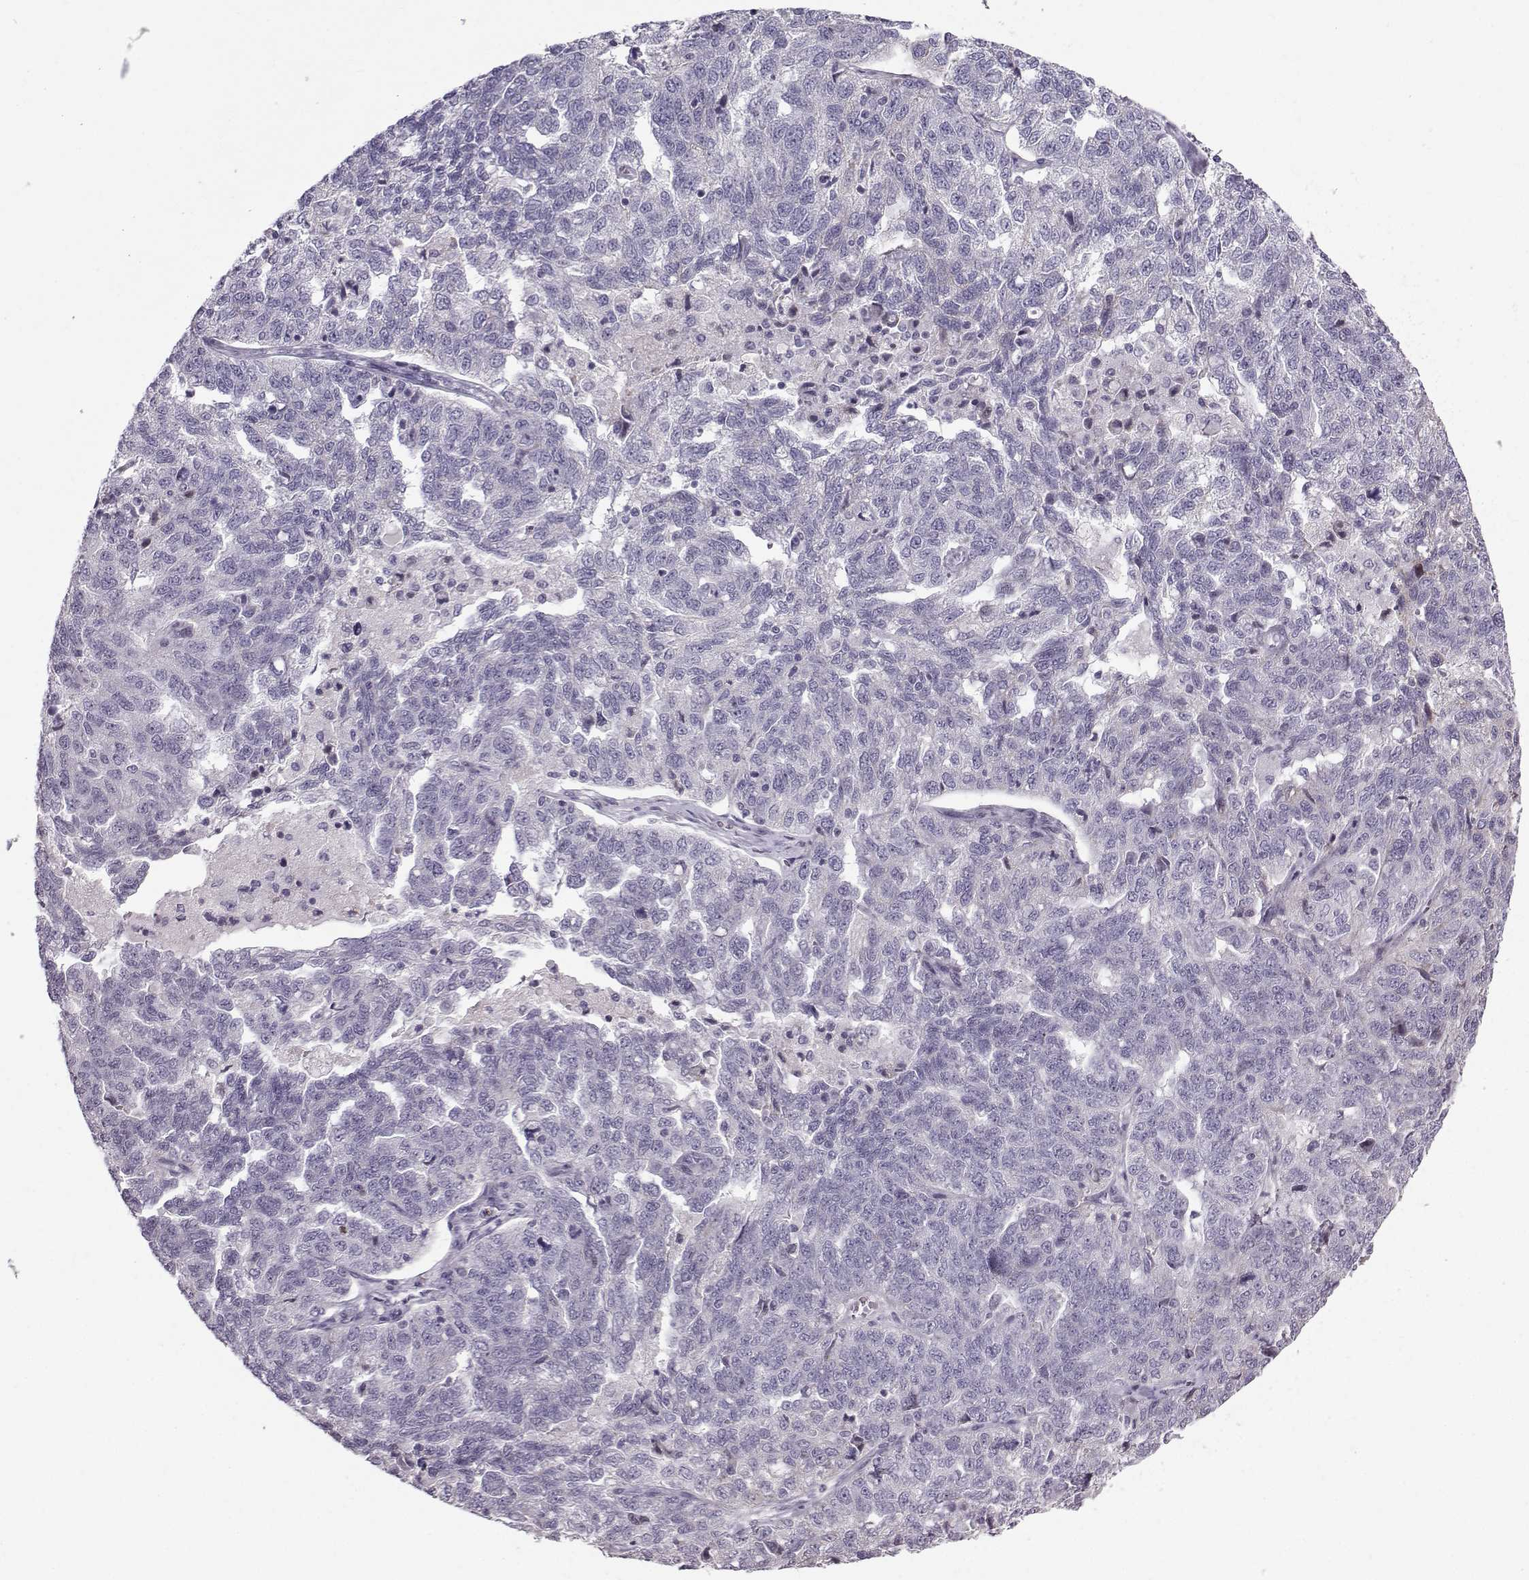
{"staining": {"intensity": "negative", "quantity": "none", "location": "none"}, "tissue": "ovarian cancer", "cell_type": "Tumor cells", "image_type": "cancer", "snomed": [{"axis": "morphology", "description": "Cystadenocarcinoma, serous, NOS"}, {"axis": "topography", "description": "Ovary"}], "caption": "Tumor cells show no significant protein positivity in ovarian cancer. (DAB (3,3'-diaminobenzidine) immunohistochemistry visualized using brightfield microscopy, high magnification).", "gene": "DMRT3", "patient": {"sex": "female", "age": 71}}